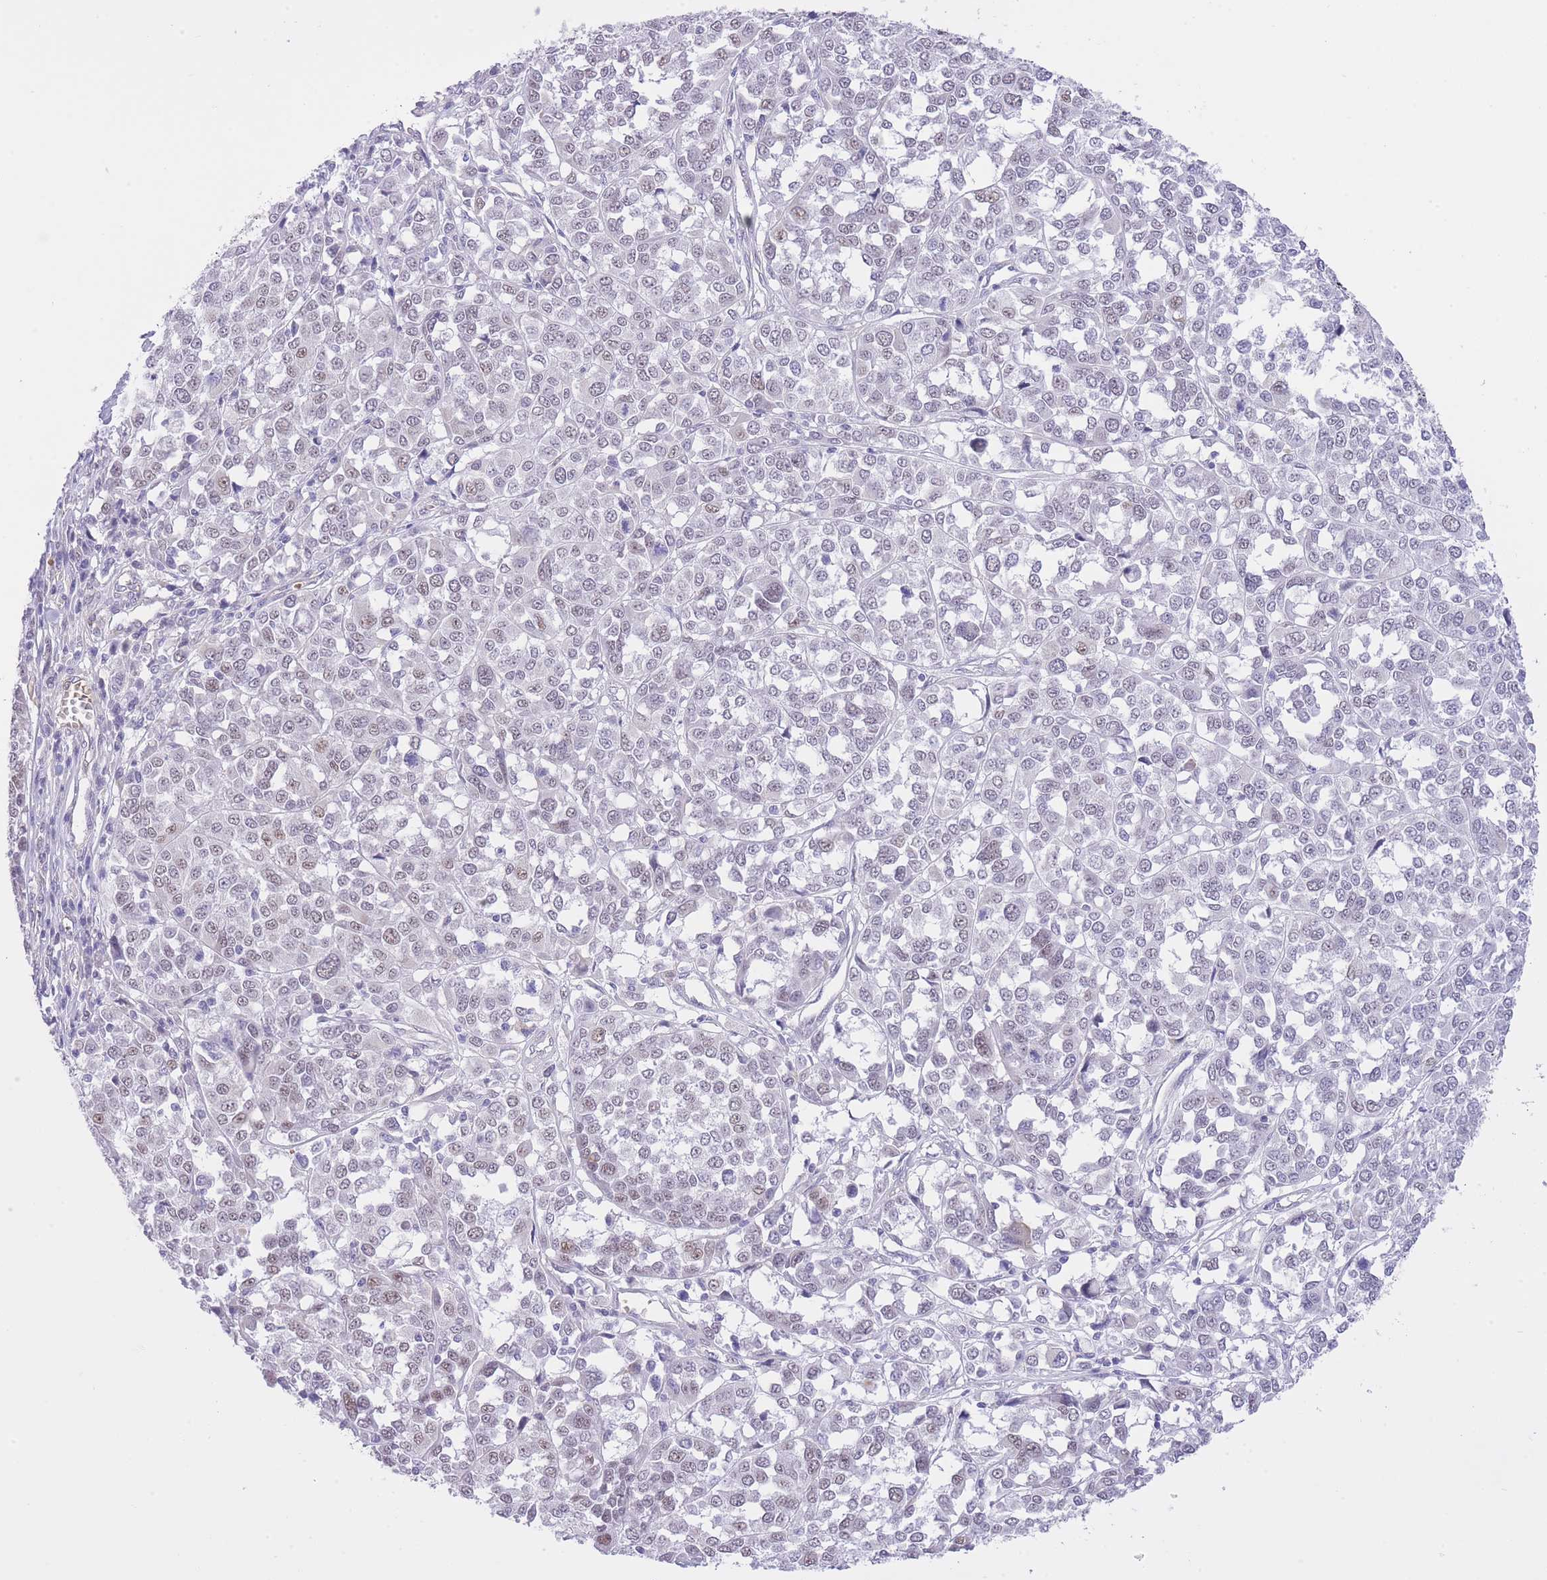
{"staining": {"intensity": "weak", "quantity": "25%-75%", "location": "nuclear"}, "tissue": "melanoma", "cell_type": "Tumor cells", "image_type": "cancer", "snomed": [{"axis": "morphology", "description": "Malignant melanoma, Metastatic site"}, {"axis": "topography", "description": "Lymph node"}], "caption": "IHC (DAB (3,3'-diaminobenzidine)) staining of melanoma displays weak nuclear protein staining in approximately 25%-75% of tumor cells.", "gene": "MEIOSIN", "patient": {"sex": "male", "age": 44}}